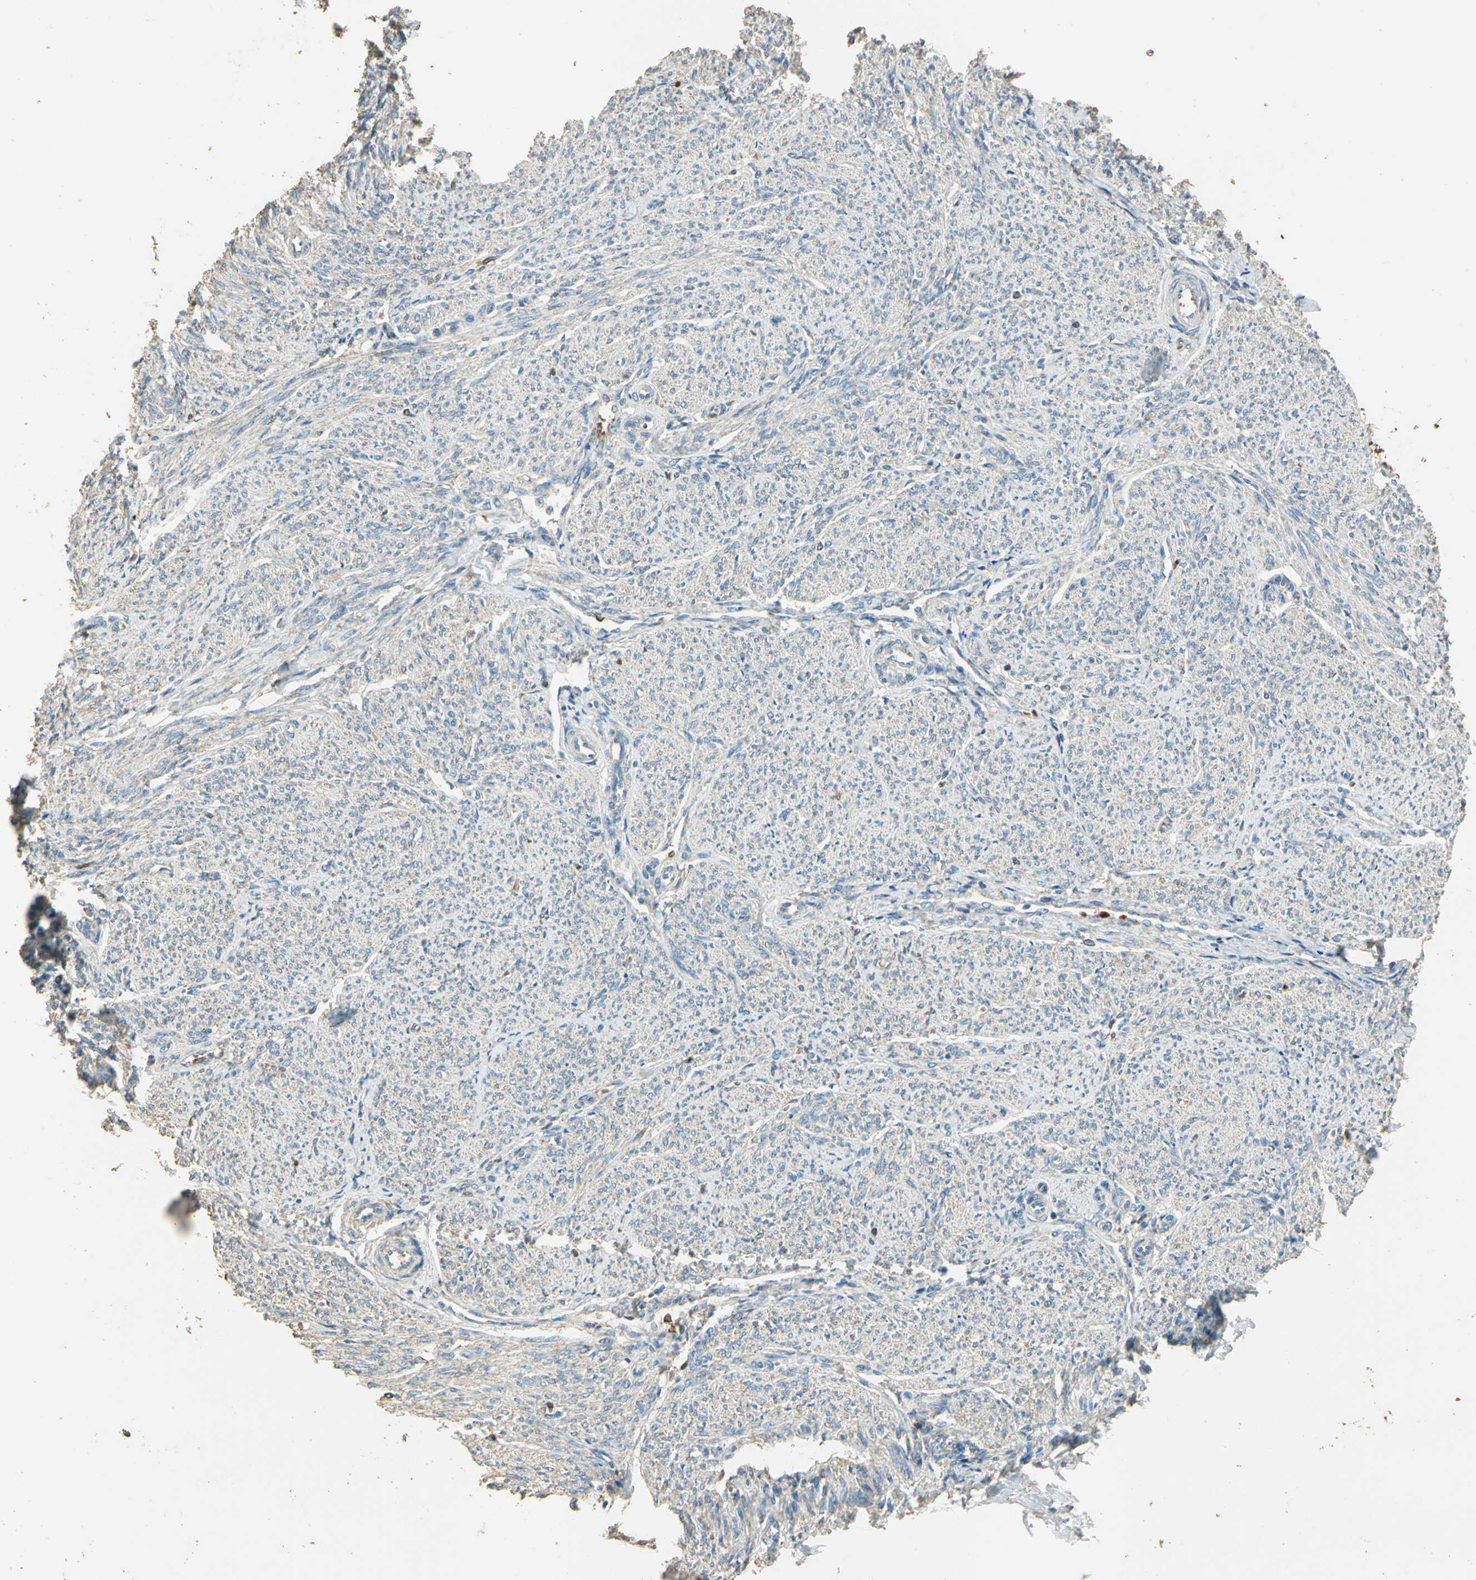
{"staining": {"intensity": "weak", "quantity": "25%-75%", "location": "cytoplasmic/membranous"}, "tissue": "smooth muscle", "cell_type": "Smooth muscle cells", "image_type": "normal", "snomed": [{"axis": "morphology", "description": "Normal tissue, NOS"}, {"axis": "topography", "description": "Smooth muscle"}], "caption": "Immunohistochemistry (DAB) staining of normal smooth muscle shows weak cytoplasmic/membranous protein staining in approximately 25%-75% of smooth muscle cells. (DAB IHC, brown staining for protein, blue staining for nuclei).", "gene": "TRAPPC2", "patient": {"sex": "female", "age": 65}}